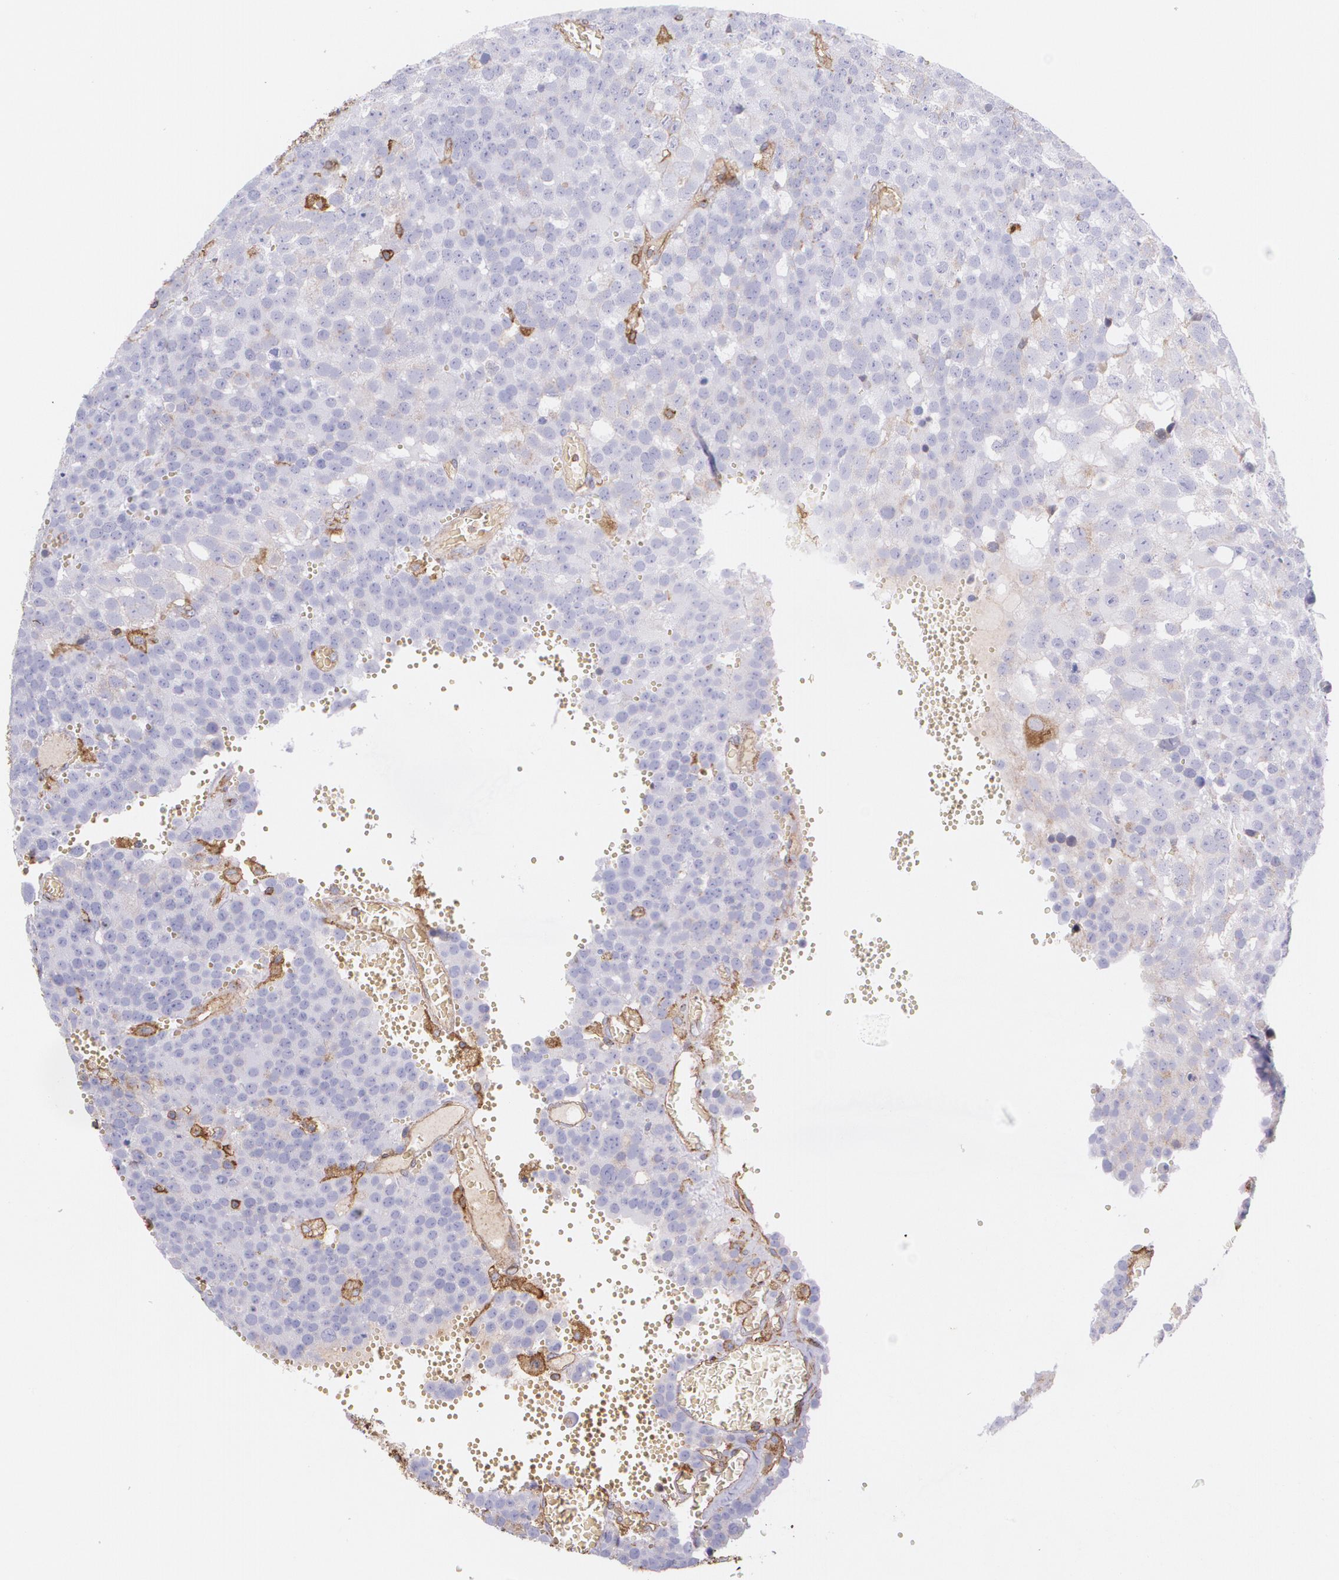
{"staining": {"intensity": "negative", "quantity": "none", "location": "none"}, "tissue": "testis cancer", "cell_type": "Tumor cells", "image_type": "cancer", "snomed": [{"axis": "morphology", "description": "Seminoma, NOS"}, {"axis": "topography", "description": "Testis"}], "caption": "DAB immunohistochemical staining of seminoma (testis) shows no significant expression in tumor cells.", "gene": "B2M", "patient": {"sex": "male", "age": 71}}